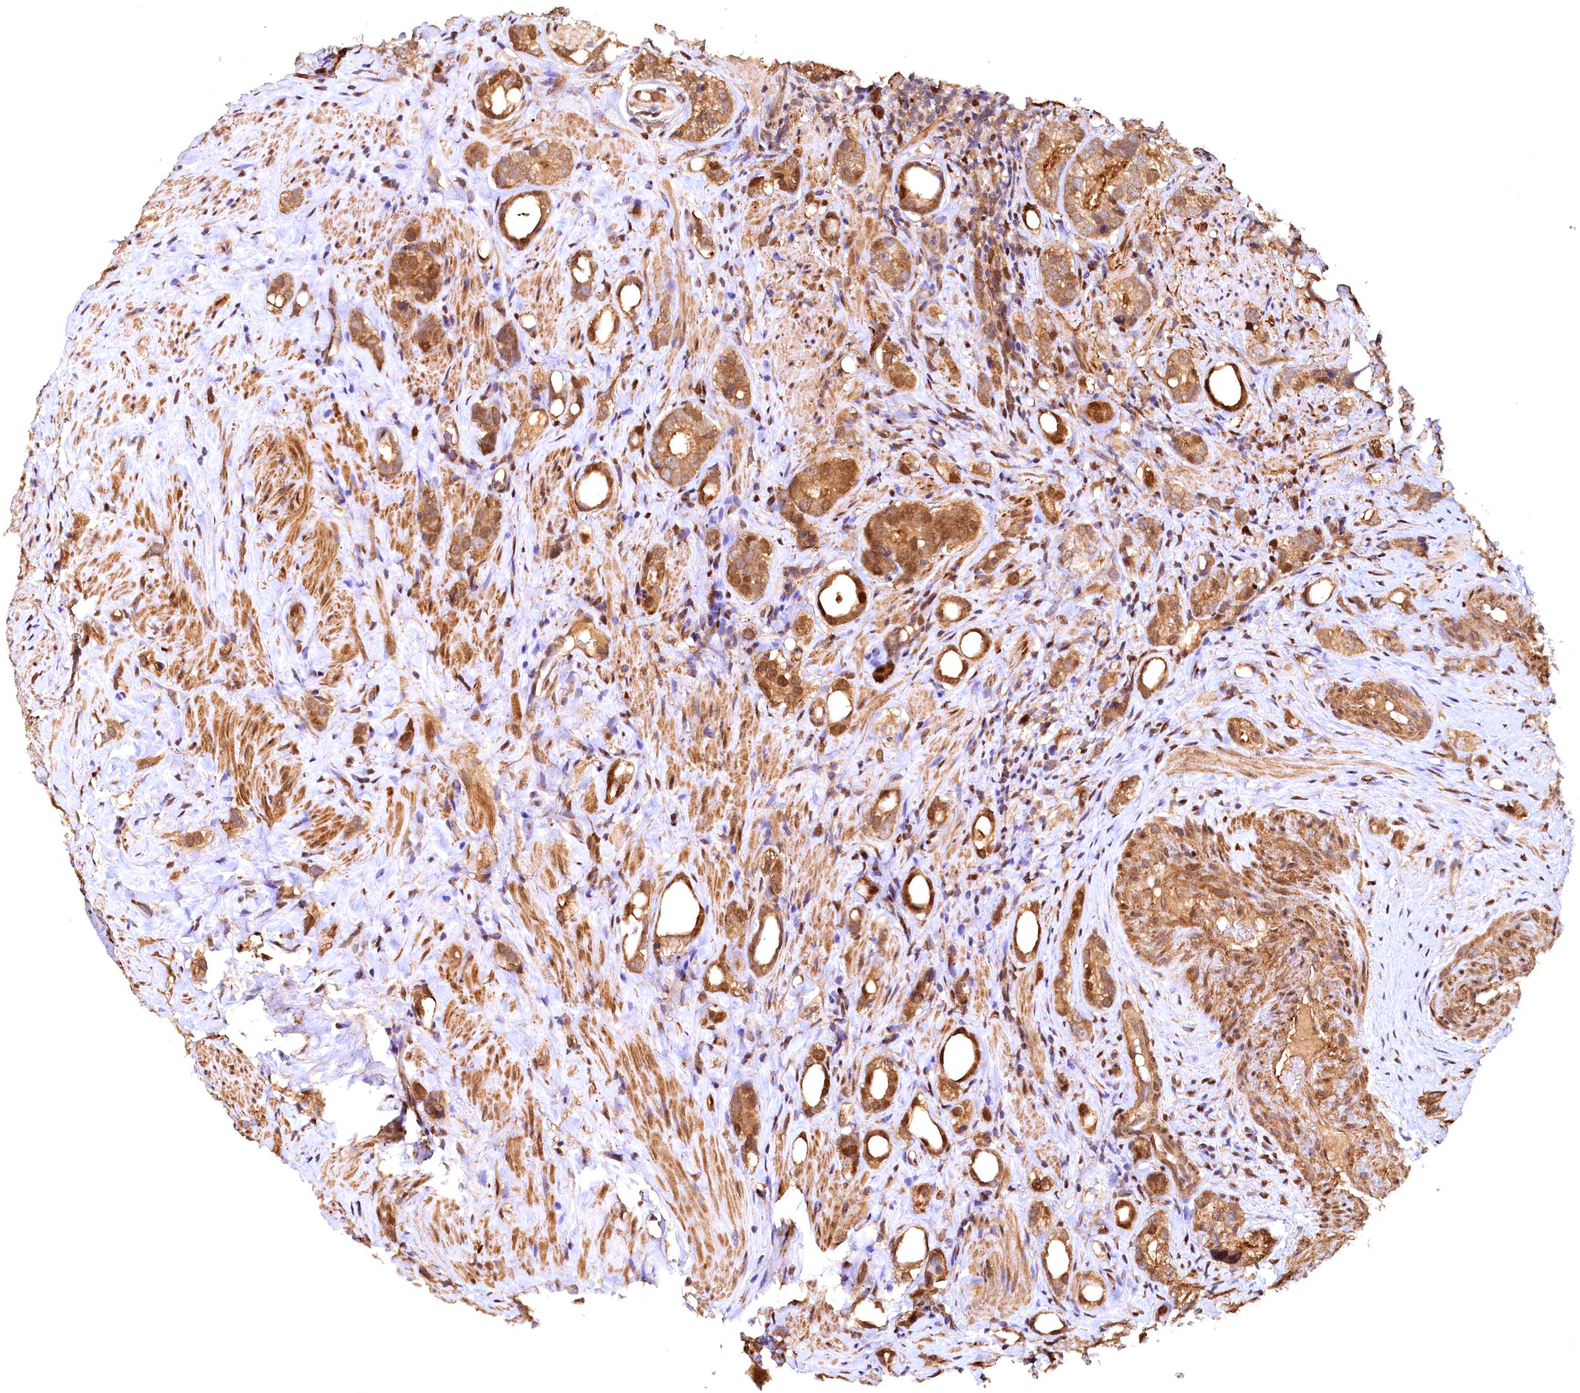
{"staining": {"intensity": "moderate", "quantity": ">75%", "location": "cytoplasmic/membranous,nuclear"}, "tissue": "prostate cancer", "cell_type": "Tumor cells", "image_type": "cancer", "snomed": [{"axis": "morphology", "description": "Adenocarcinoma, High grade"}, {"axis": "topography", "description": "Prostate"}], "caption": "Brown immunohistochemical staining in prostate high-grade adenocarcinoma displays moderate cytoplasmic/membranous and nuclear positivity in approximately >75% of tumor cells. (Brightfield microscopy of DAB IHC at high magnification).", "gene": "UBL7", "patient": {"sex": "male", "age": 63}}